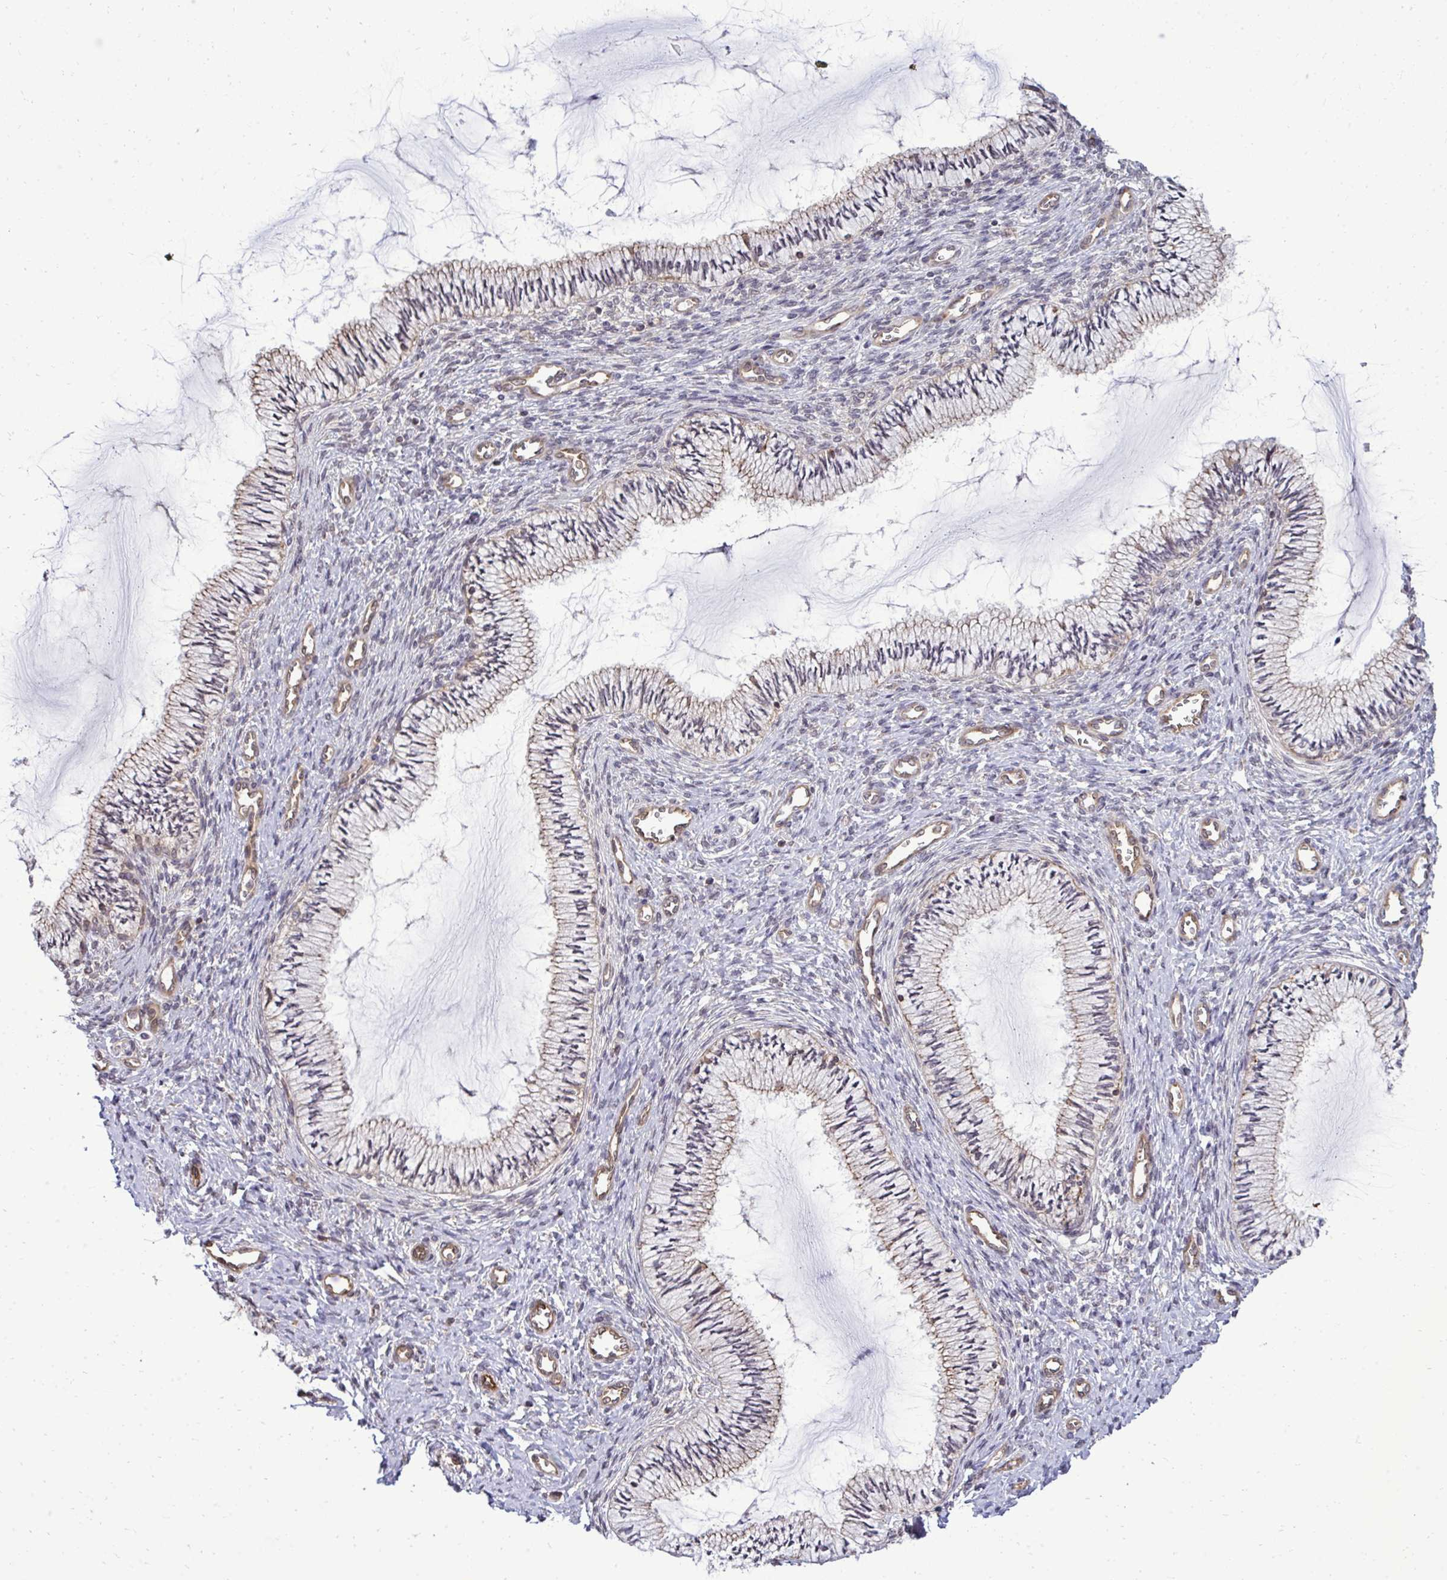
{"staining": {"intensity": "weak", "quantity": "<25%", "location": "cytoplasmic/membranous"}, "tissue": "cervix", "cell_type": "Glandular cells", "image_type": "normal", "snomed": [{"axis": "morphology", "description": "Normal tissue, NOS"}, {"axis": "topography", "description": "Cervix"}], "caption": "Cervix was stained to show a protein in brown. There is no significant positivity in glandular cells. The staining was performed using DAB (3,3'-diaminobenzidine) to visualize the protein expression in brown, while the nuclei were stained in blue with hematoxylin (Magnification: 20x).", "gene": "FUT10", "patient": {"sex": "female", "age": 24}}